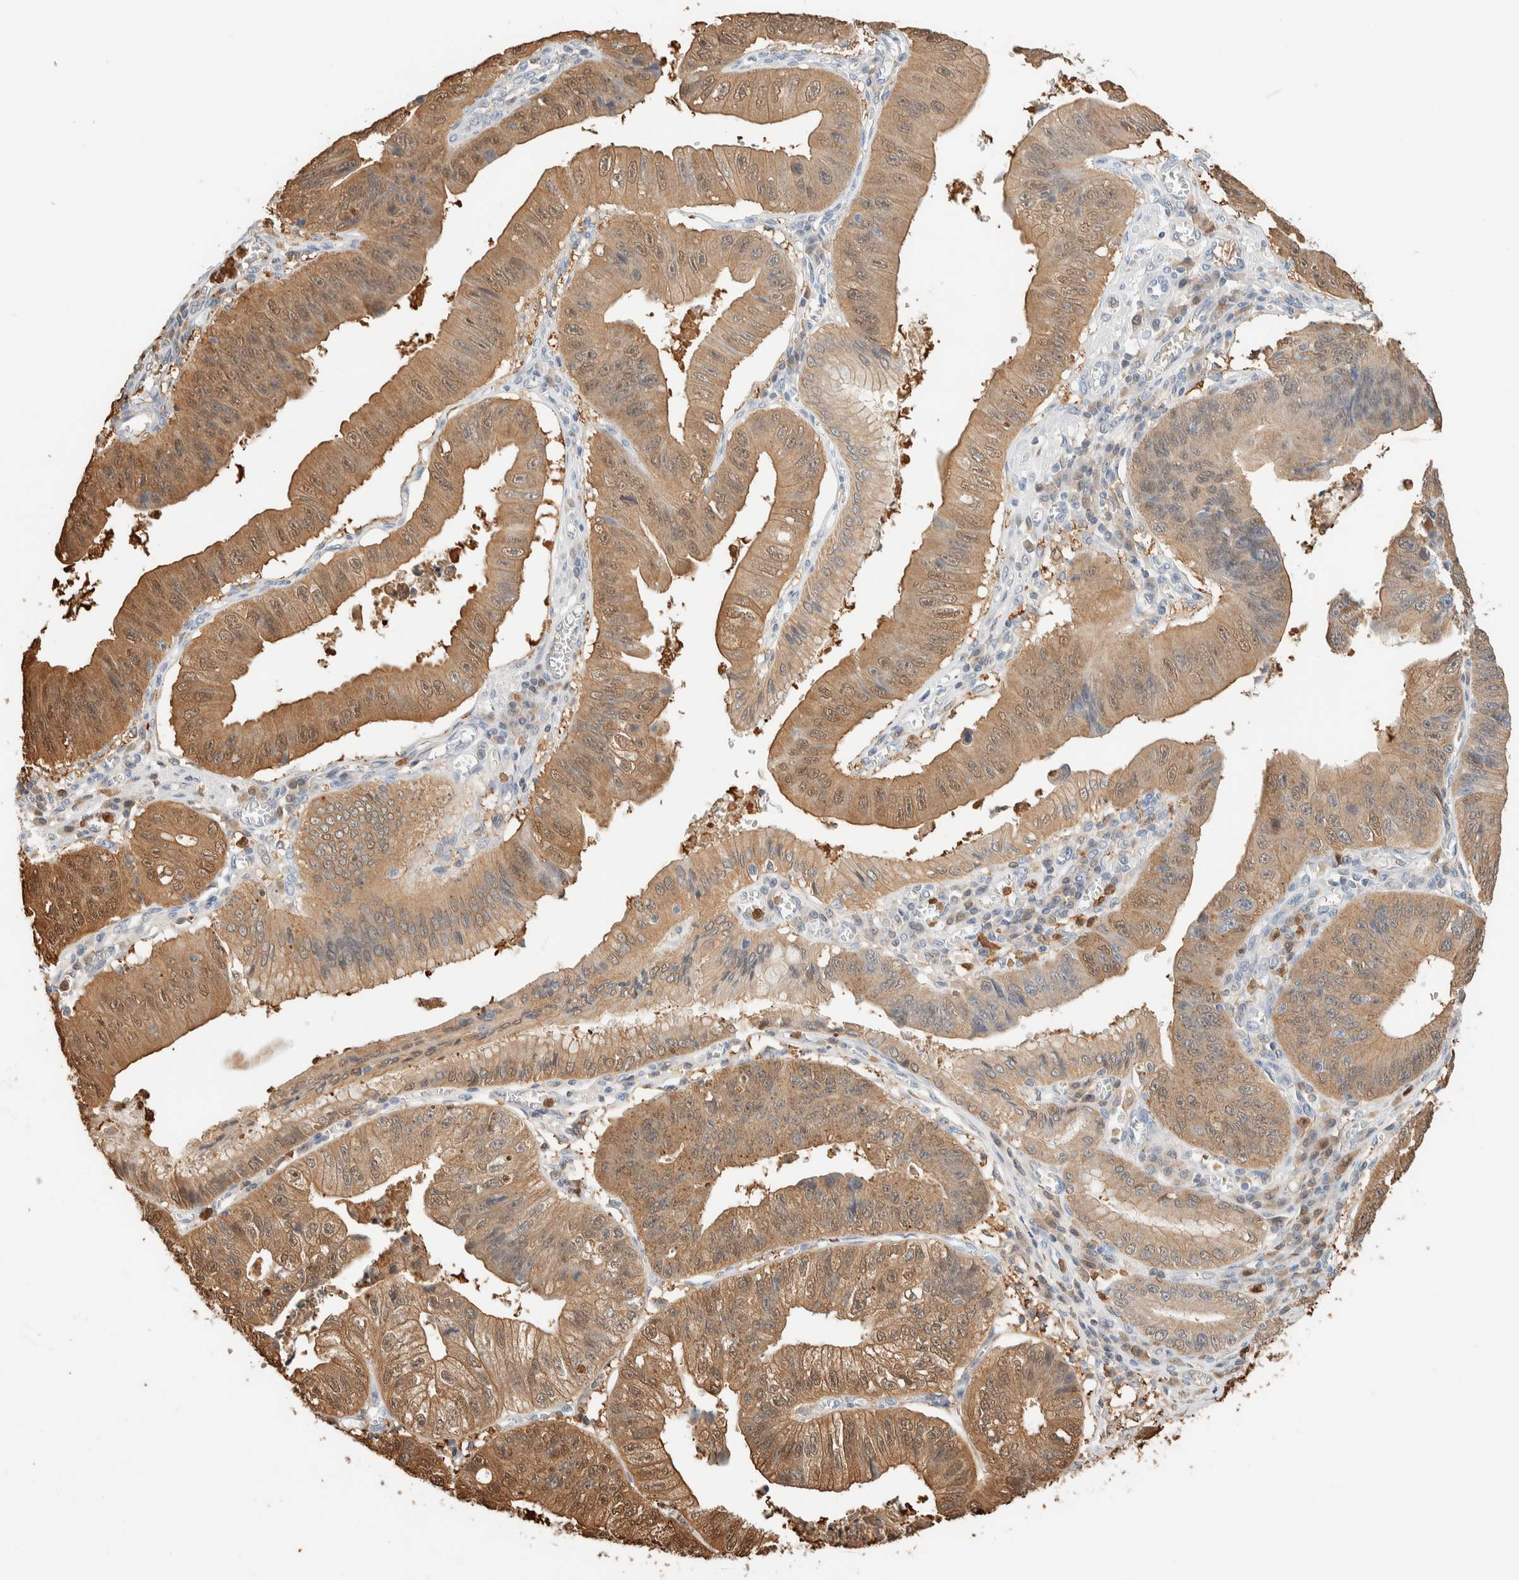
{"staining": {"intensity": "moderate", "quantity": ">75%", "location": "cytoplasmic/membranous,nuclear"}, "tissue": "stomach cancer", "cell_type": "Tumor cells", "image_type": "cancer", "snomed": [{"axis": "morphology", "description": "Adenocarcinoma, NOS"}, {"axis": "topography", "description": "Stomach"}], "caption": "Tumor cells demonstrate moderate cytoplasmic/membranous and nuclear expression in about >75% of cells in stomach cancer (adenocarcinoma).", "gene": "SETD4", "patient": {"sex": "male", "age": 59}}